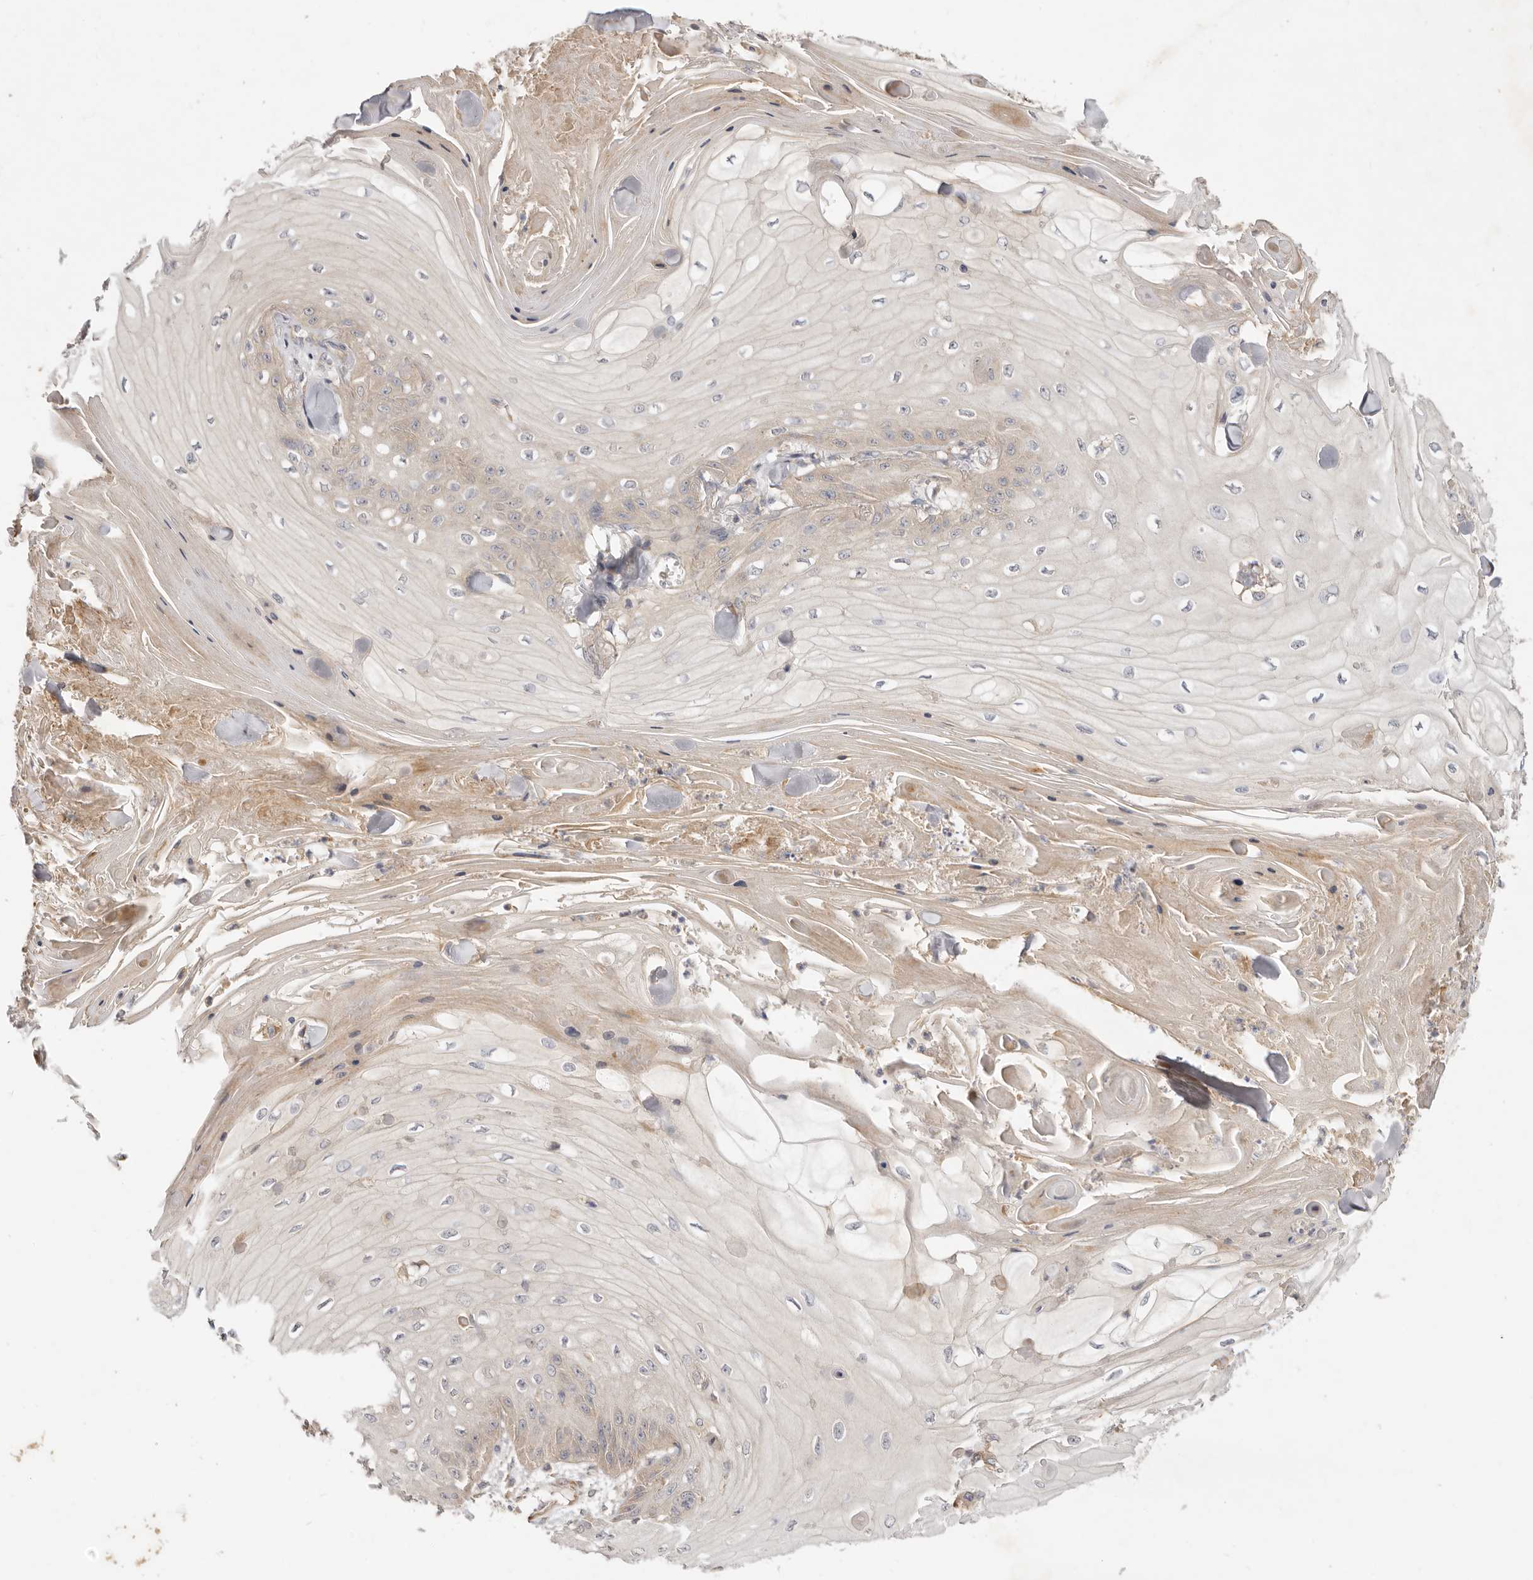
{"staining": {"intensity": "negative", "quantity": "none", "location": "none"}, "tissue": "skin cancer", "cell_type": "Tumor cells", "image_type": "cancer", "snomed": [{"axis": "morphology", "description": "Squamous cell carcinoma, NOS"}, {"axis": "topography", "description": "Skin"}], "caption": "DAB (3,3'-diaminobenzidine) immunohistochemical staining of human skin cancer (squamous cell carcinoma) shows no significant expression in tumor cells.", "gene": "ADAMTS9", "patient": {"sex": "male", "age": 74}}